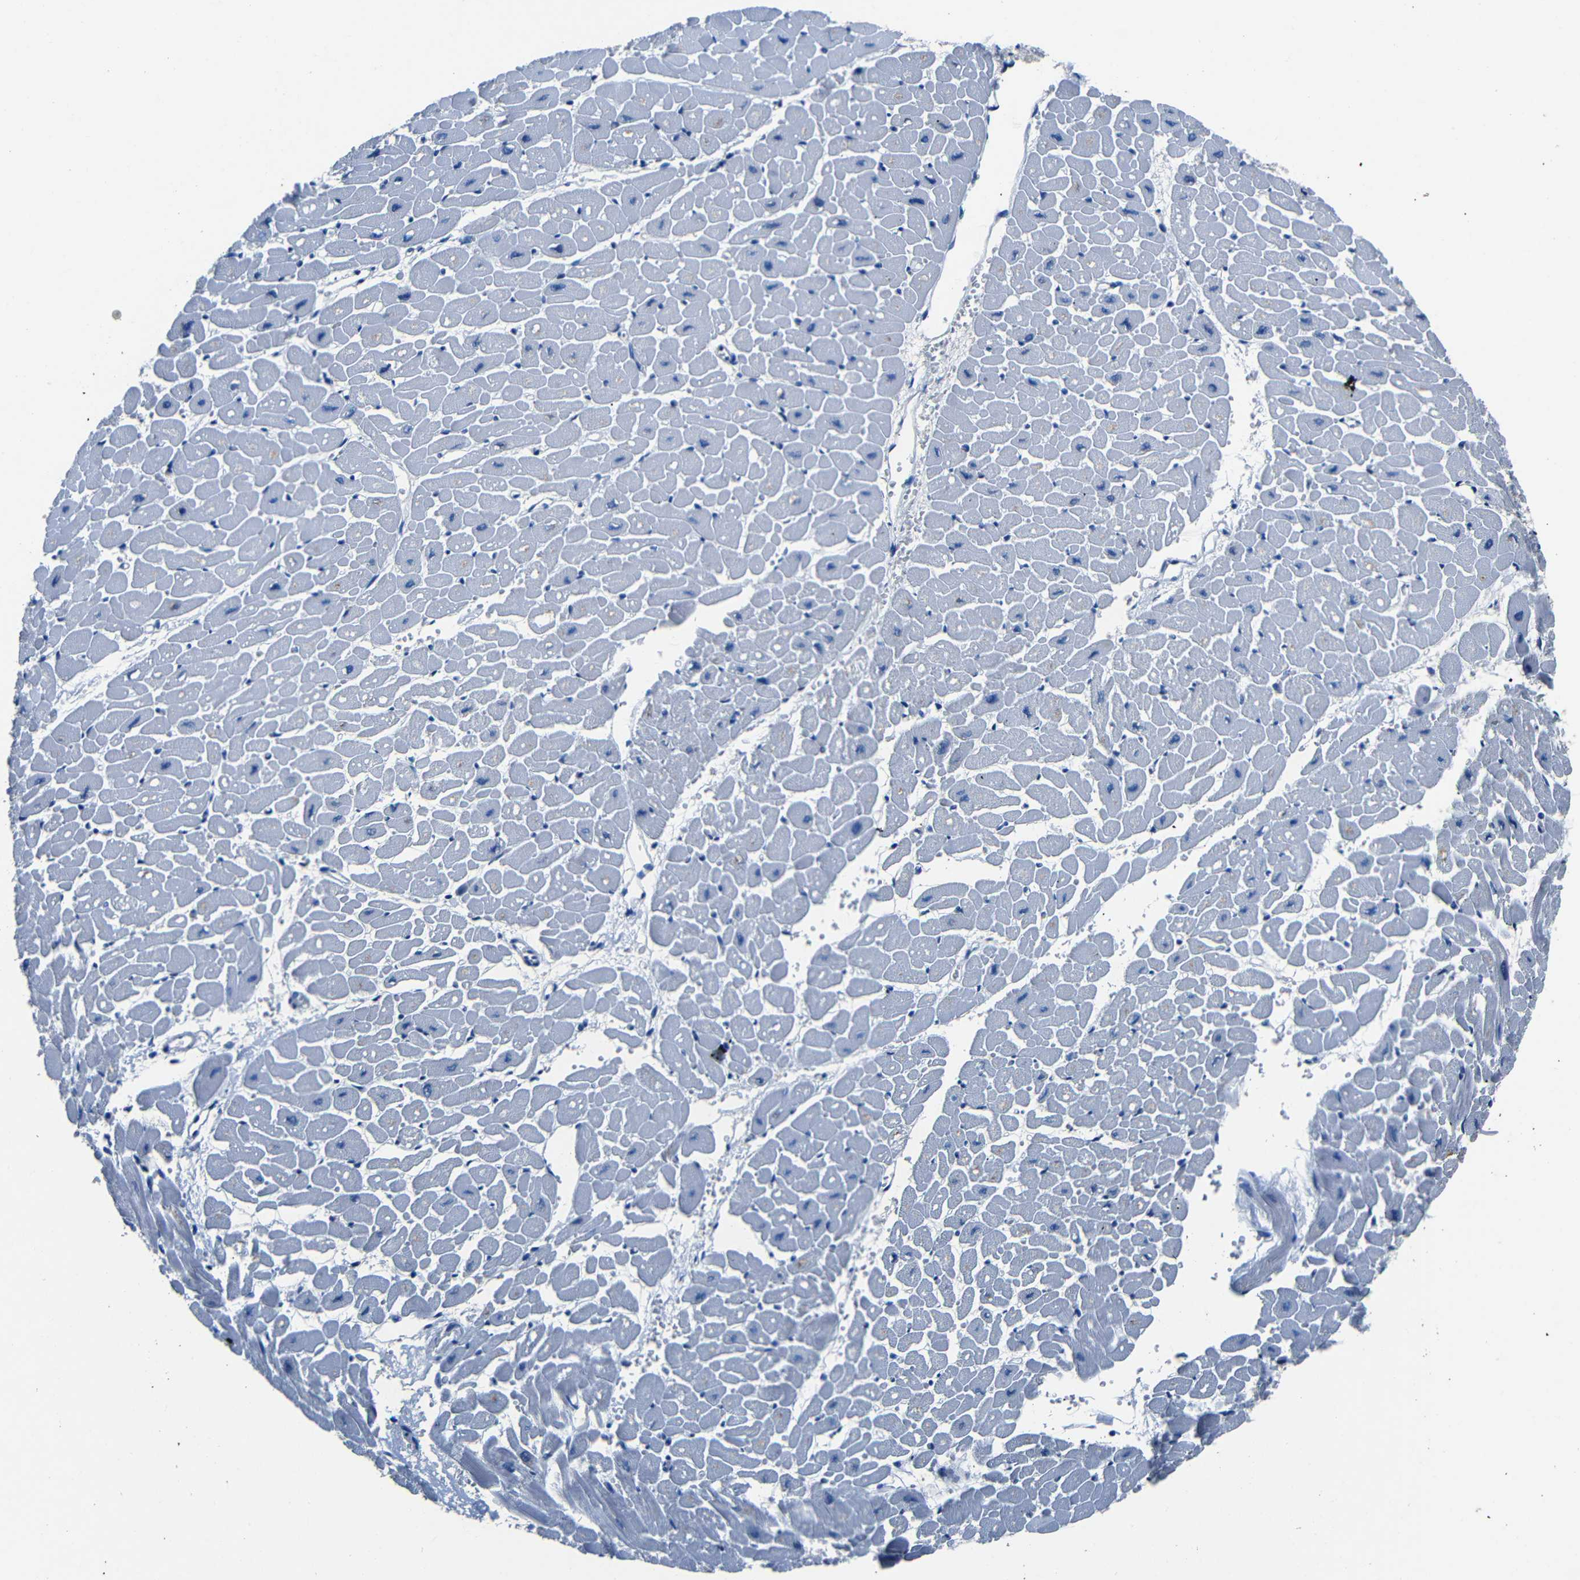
{"staining": {"intensity": "weak", "quantity": "<25%", "location": "cytoplasmic/membranous"}, "tissue": "heart muscle", "cell_type": "Cardiomyocytes", "image_type": "normal", "snomed": [{"axis": "morphology", "description": "Normal tissue, NOS"}, {"axis": "topography", "description": "Heart"}], "caption": "Immunohistochemistry of benign heart muscle displays no staining in cardiomyocytes. (DAB (3,3'-diaminobenzidine) IHC visualized using brightfield microscopy, high magnification).", "gene": "NCMAP", "patient": {"sex": "male", "age": 45}}